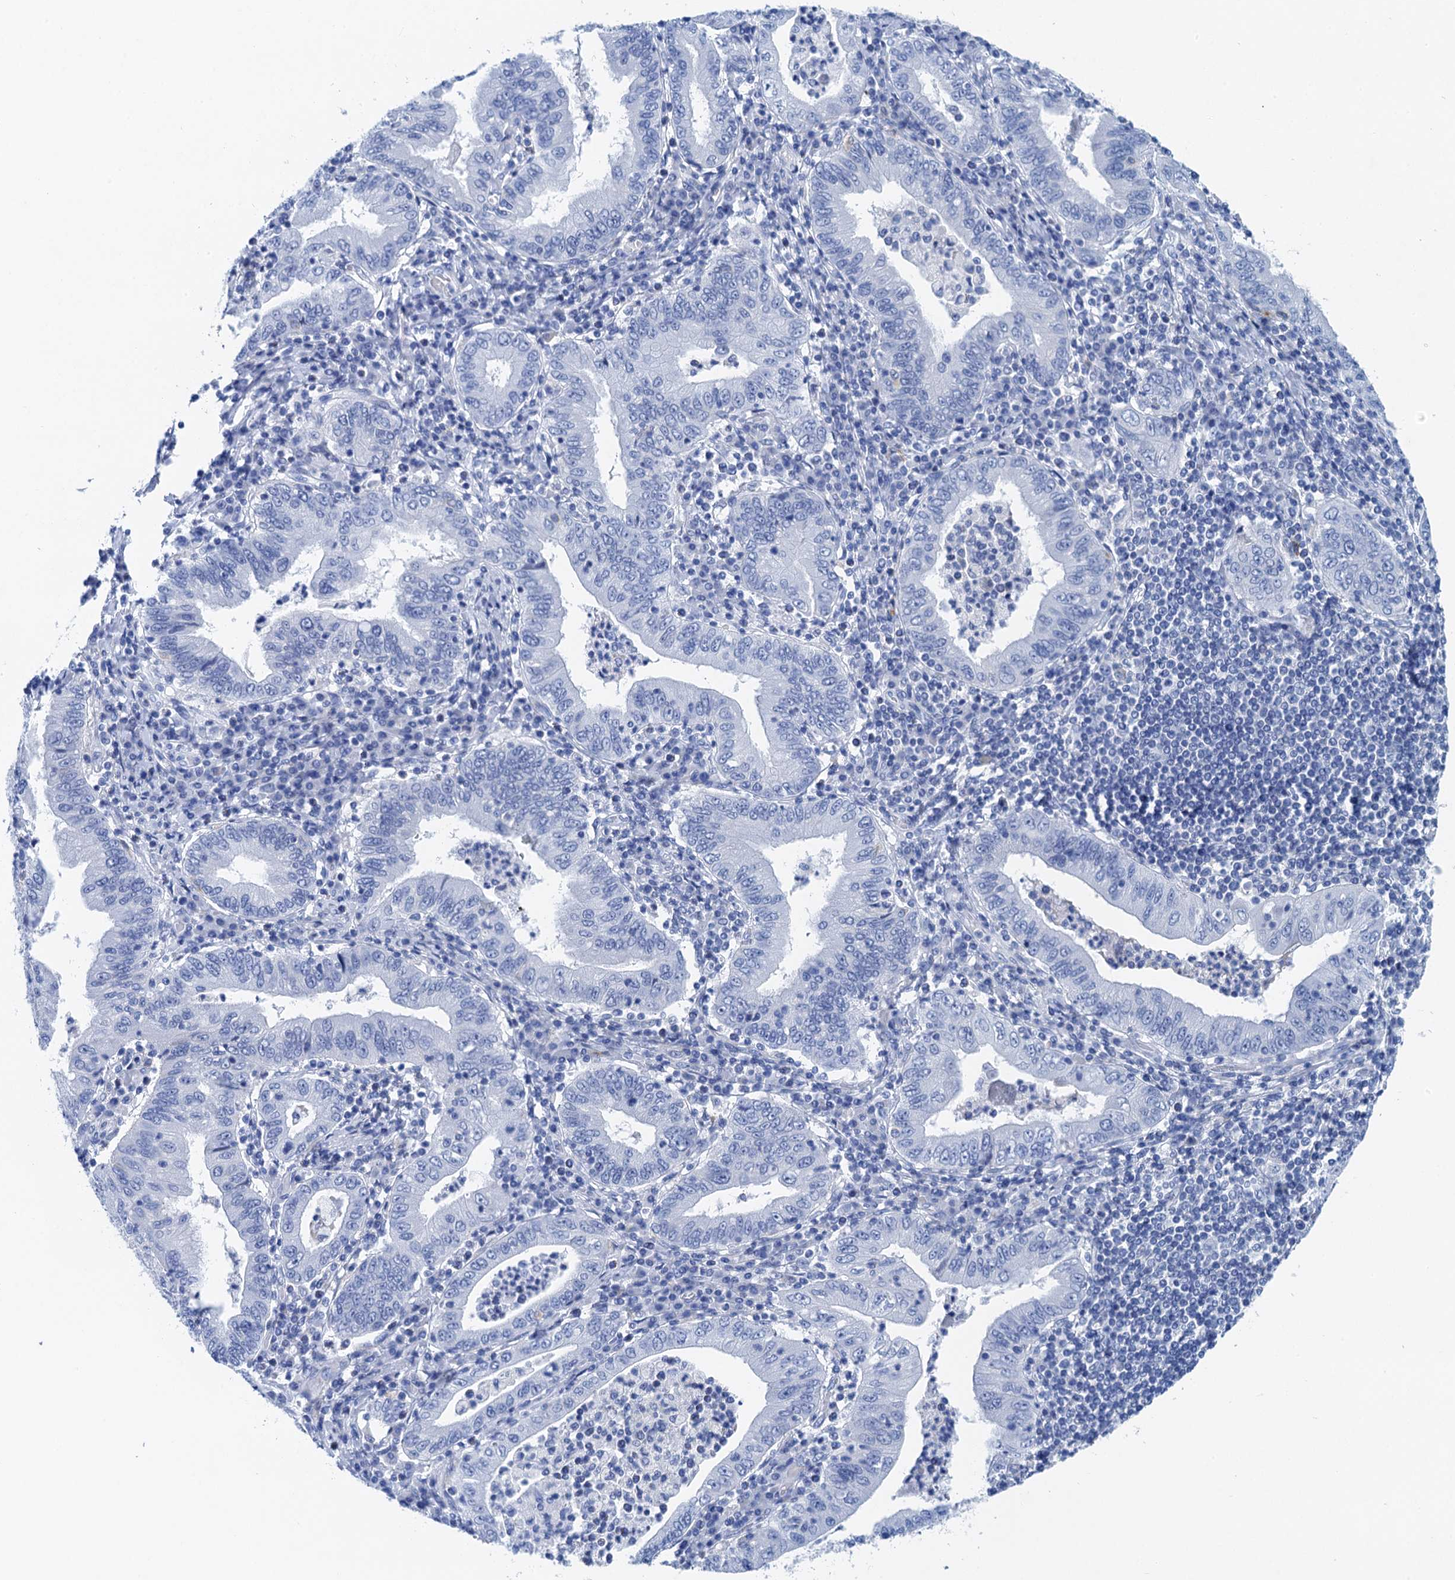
{"staining": {"intensity": "negative", "quantity": "none", "location": "none"}, "tissue": "stomach cancer", "cell_type": "Tumor cells", "image_type": "cancer", "snomed": [{"axis": "morphology", "description": "Normal tissue, NOS"}, {"axis": "morphology", "description": "Adenocarcinoma, NOS"}, {"axis": "topography", "description": "Esophagus"}, {"axis": "topography", "description": "Stomach, upper"}, {"axis": "topography", "description": "Peripheral nerve tissue"}], "caption": "The image displays no significant staining in tumor cells of stomach adenocarcinoma. Brightfield microscopy of immunohistochemistry (IHC) stained with DAB (3,3'-diaminobenzidine) (brown) and hematoxylin (blue), captured at high magnification.", "gene": "NLRP10", "patient": {"sex": "male", "age": 62}}